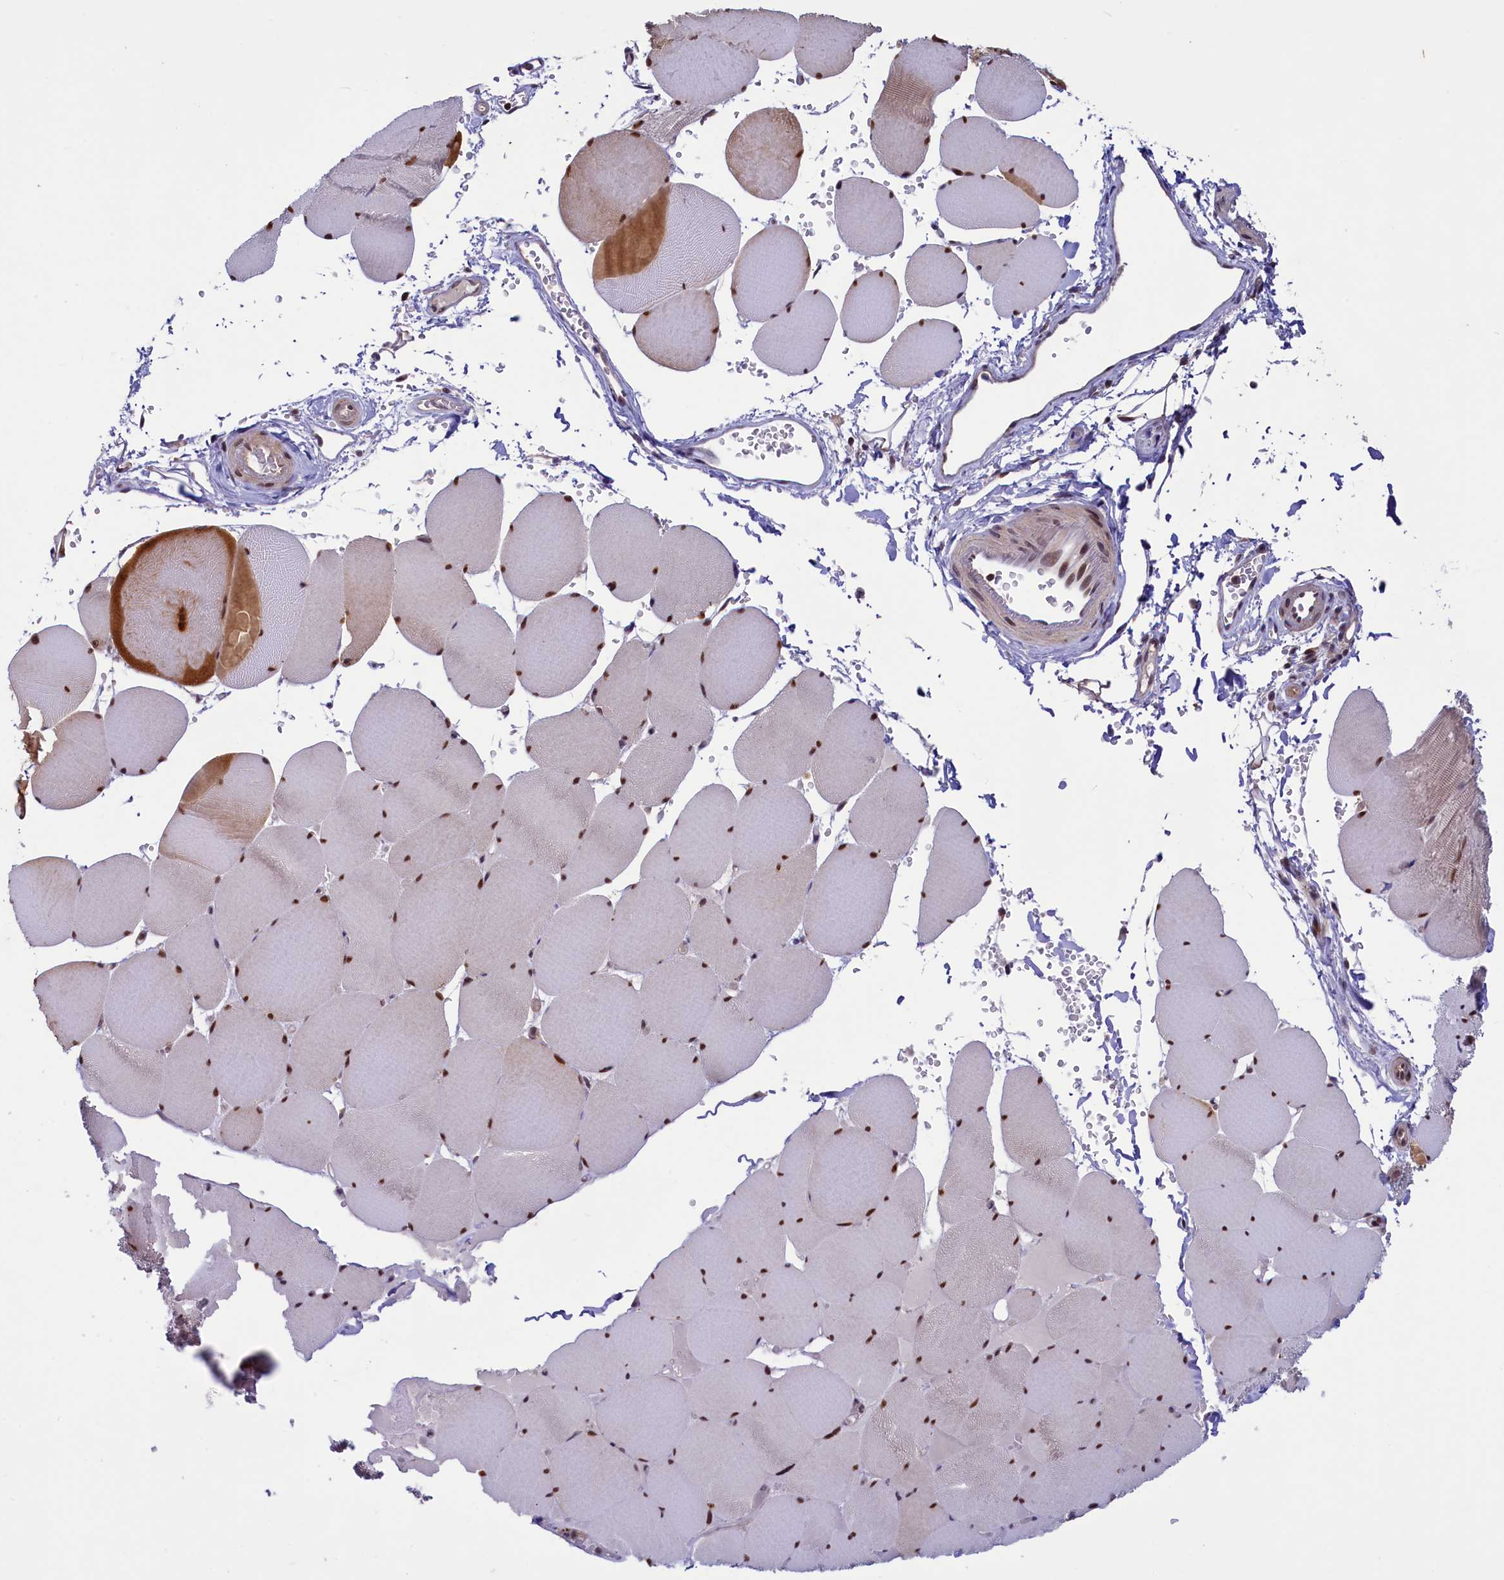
{"staining": {"intensity": "moderate", "quantity": ">75%", "location": "cytoplasmic/membranous,nuclear"}, "tissue": "skeletal muscle", "cell_type": "Myocytes", "image_type": "normal", "snomed": [{"axis": "morphology", "description": "Normal tissue, NOS"}, {"axis": "topography", "description": "Skeletal muscle"}, {"axis": "topography", "description": "Head-Neck"}], "caption": "DAB (3,3'-diaminobenzidine) immunohistochemical staining of benign skeletal muscle shows moderate cytoplasmic/membranous,nuclear protein staining in about >75% of myocytes.", "gene": "SLC7A6OS", "patient": {"sex": "male", "age": 66}}